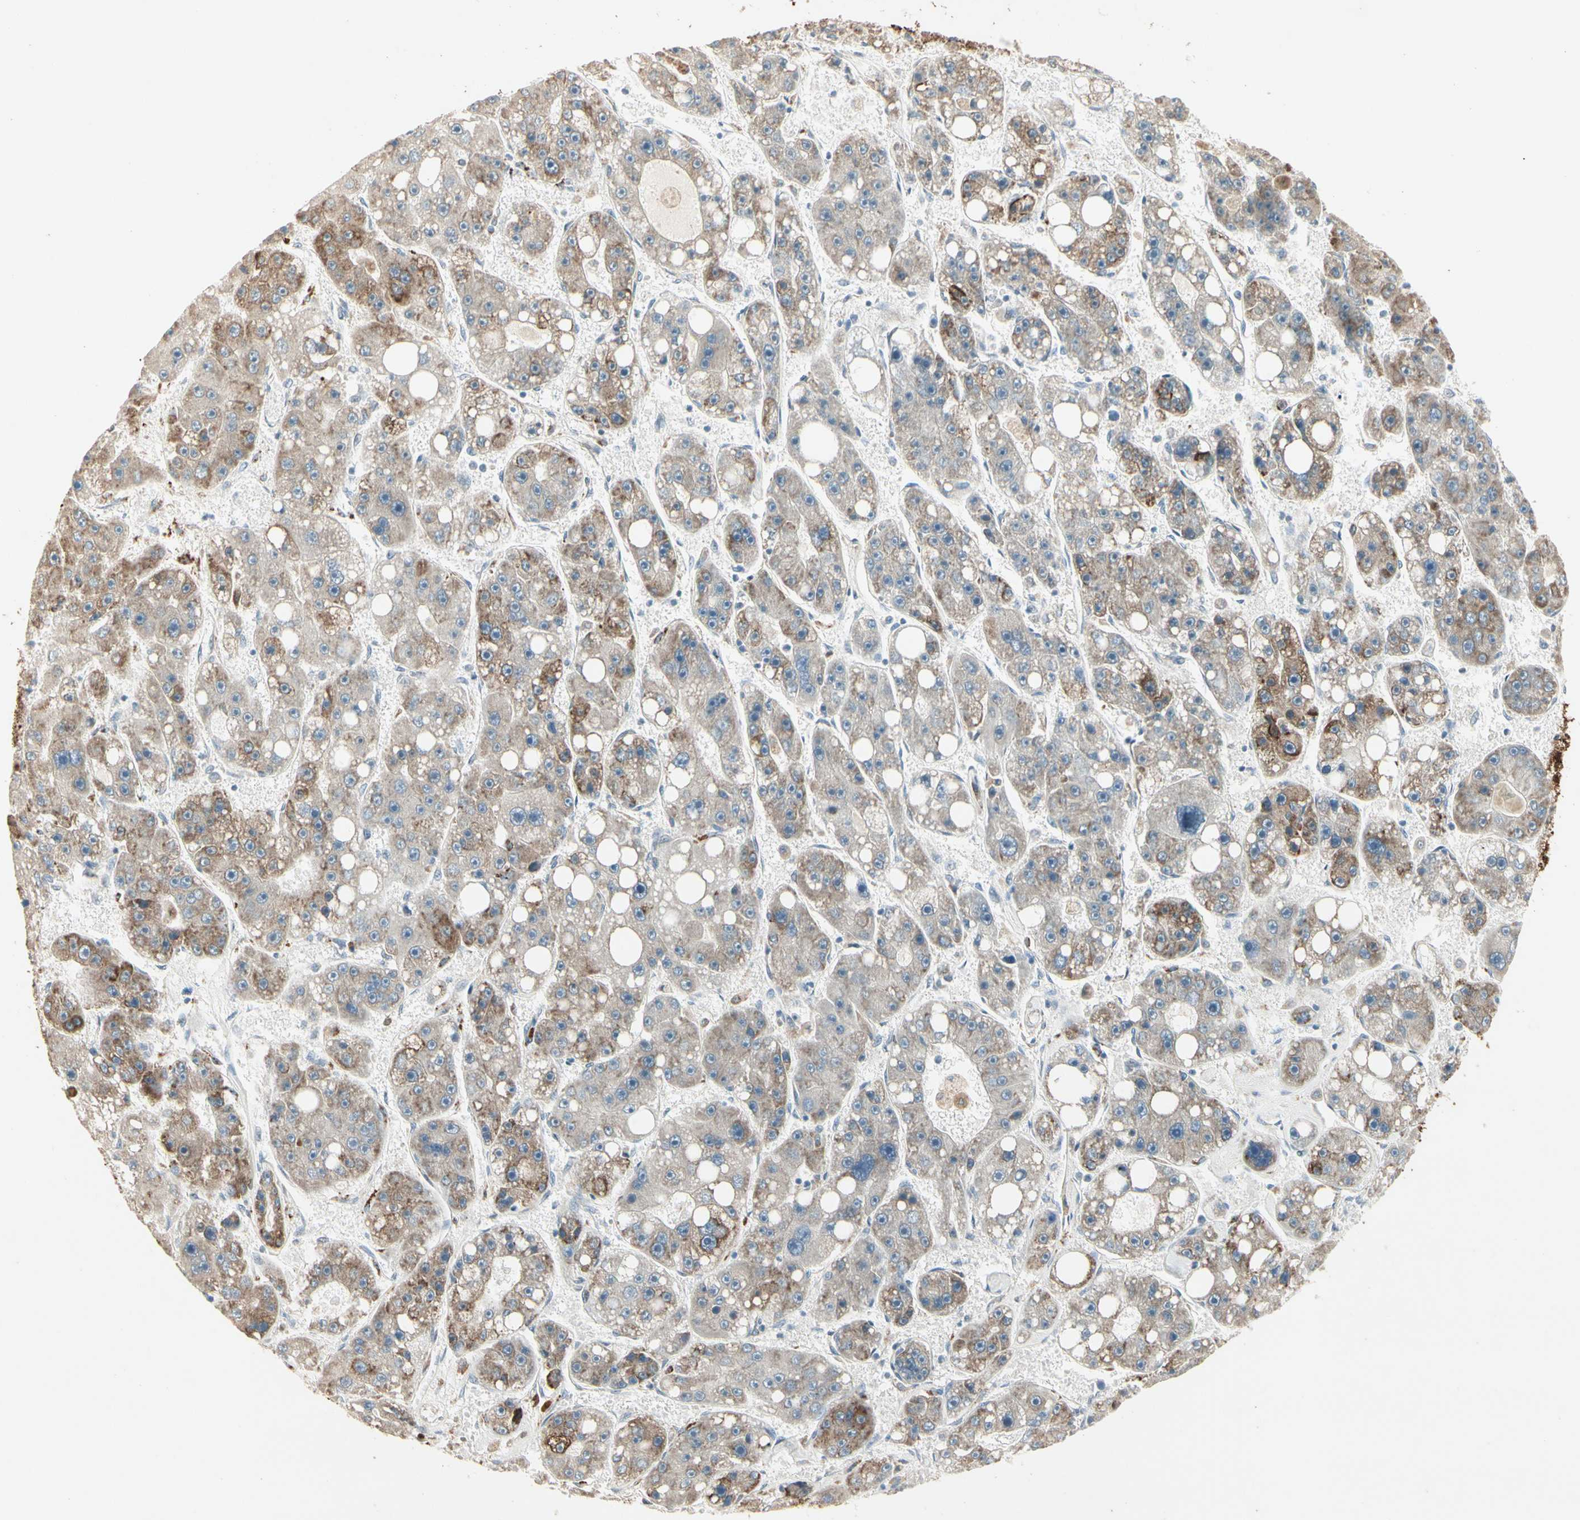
{"staining": {"intensity": "moderate", "quantity": "25%-75%", "location": "cytoplasmic/membranous"}, "tissue": "liver cancer", "cell_type": "Tumor cells", "image_type": "cancer", "snomed": [{"axis": "morphology", "description": "Carcinoma, Hepatocellular, NOS"}, {"axis": "topography", "description": "Liver"}], "caption": "The immunohistochemical stain highlights moderate cytoplasmic/membranous expression in tumor cells of liver cancer tissue.", "gene": "SKIL", "patient": {"sex": "female", "age": 61}}